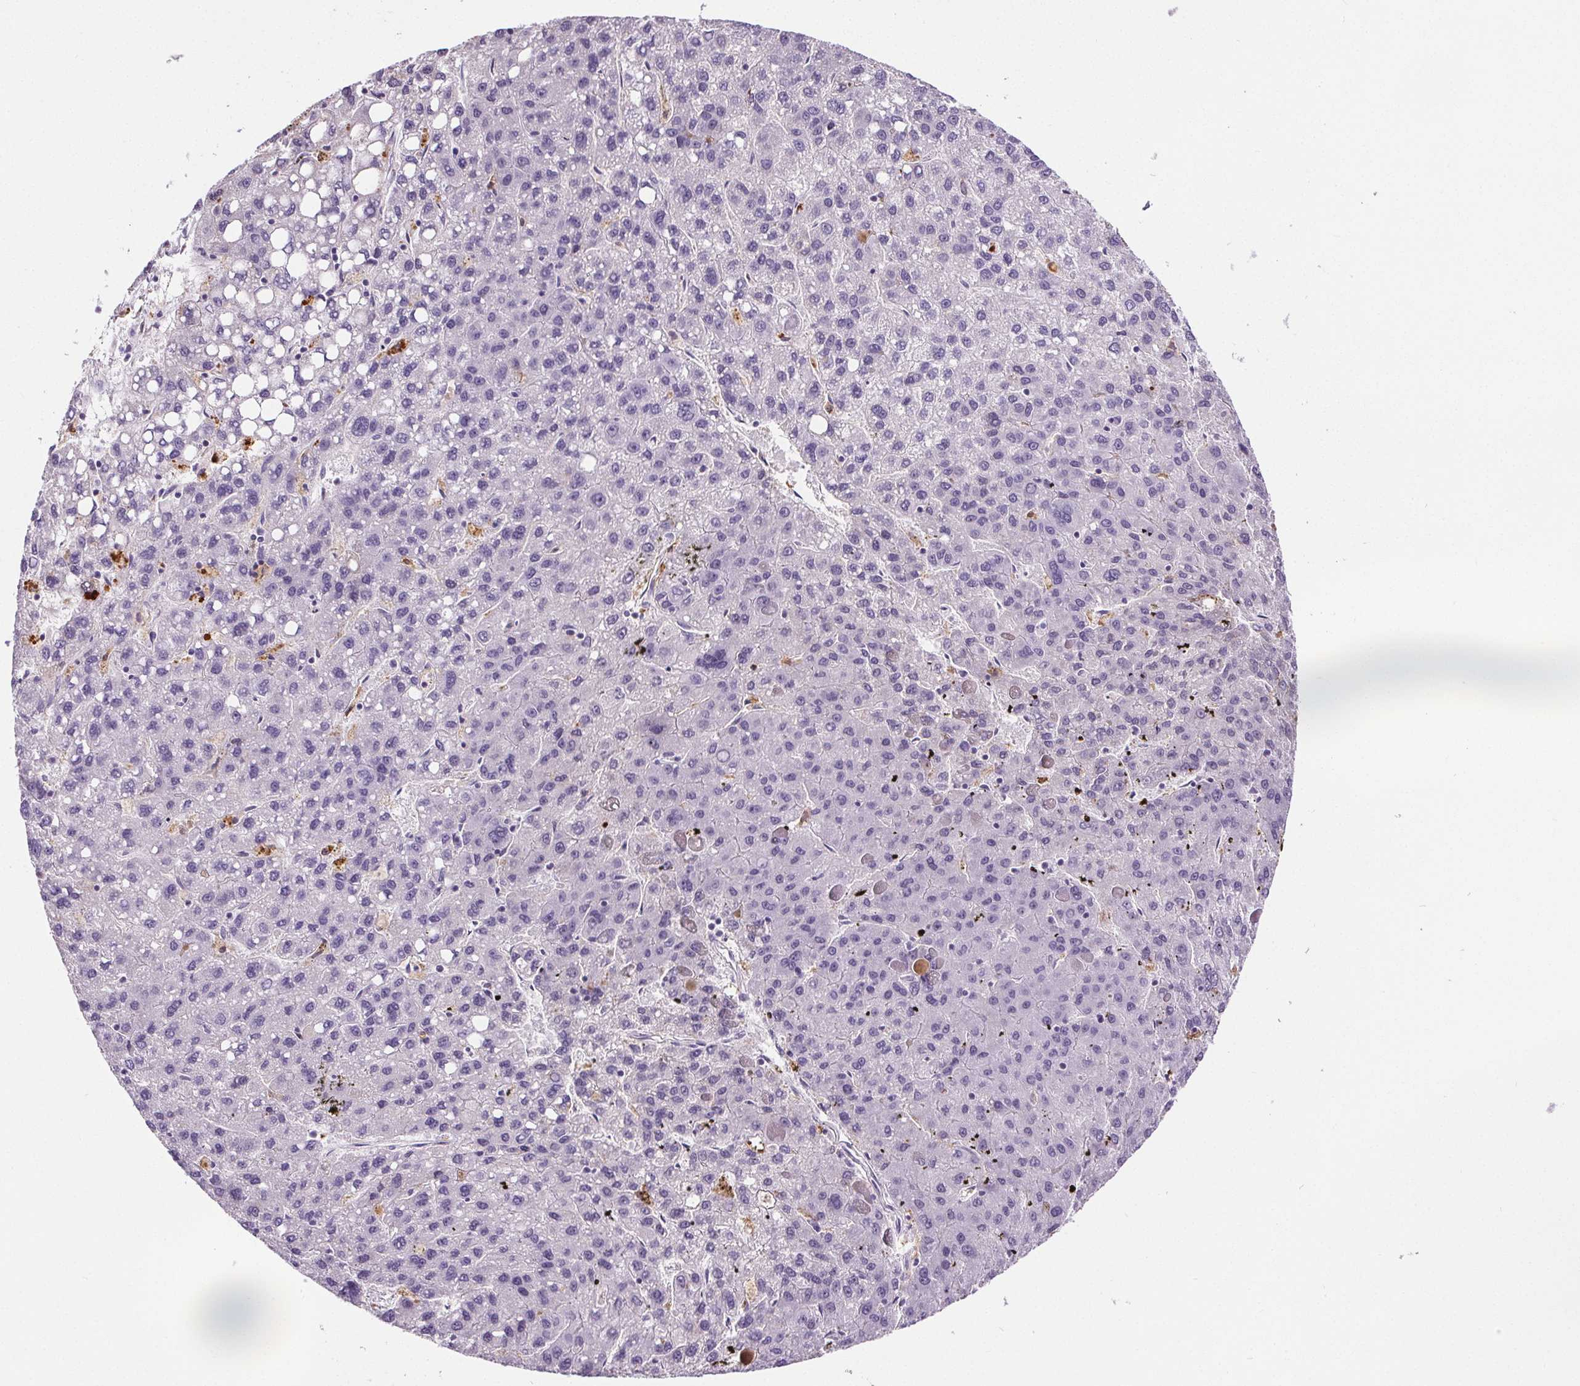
{"staining": {"intensity": "negative", "quantity": "none", "location": "none"}, "tissue": "liver cancer", "cell_type": "Tumor cells", "image_type": "cancer", "snomed": [{"axis": "morphology", "description": "Carcinoma, Hepatocellular, NOS"}, {"axis": "topography", "description": "Liver"}], "caption": "DAB (3,3'-diaminobenzidine) immunohistochemical staining of liver hepatocellular carcinoma shows no significant positivity in tumor cells.", "gene": "CD5L", "patient": {"sex": "female", "age": 82}}